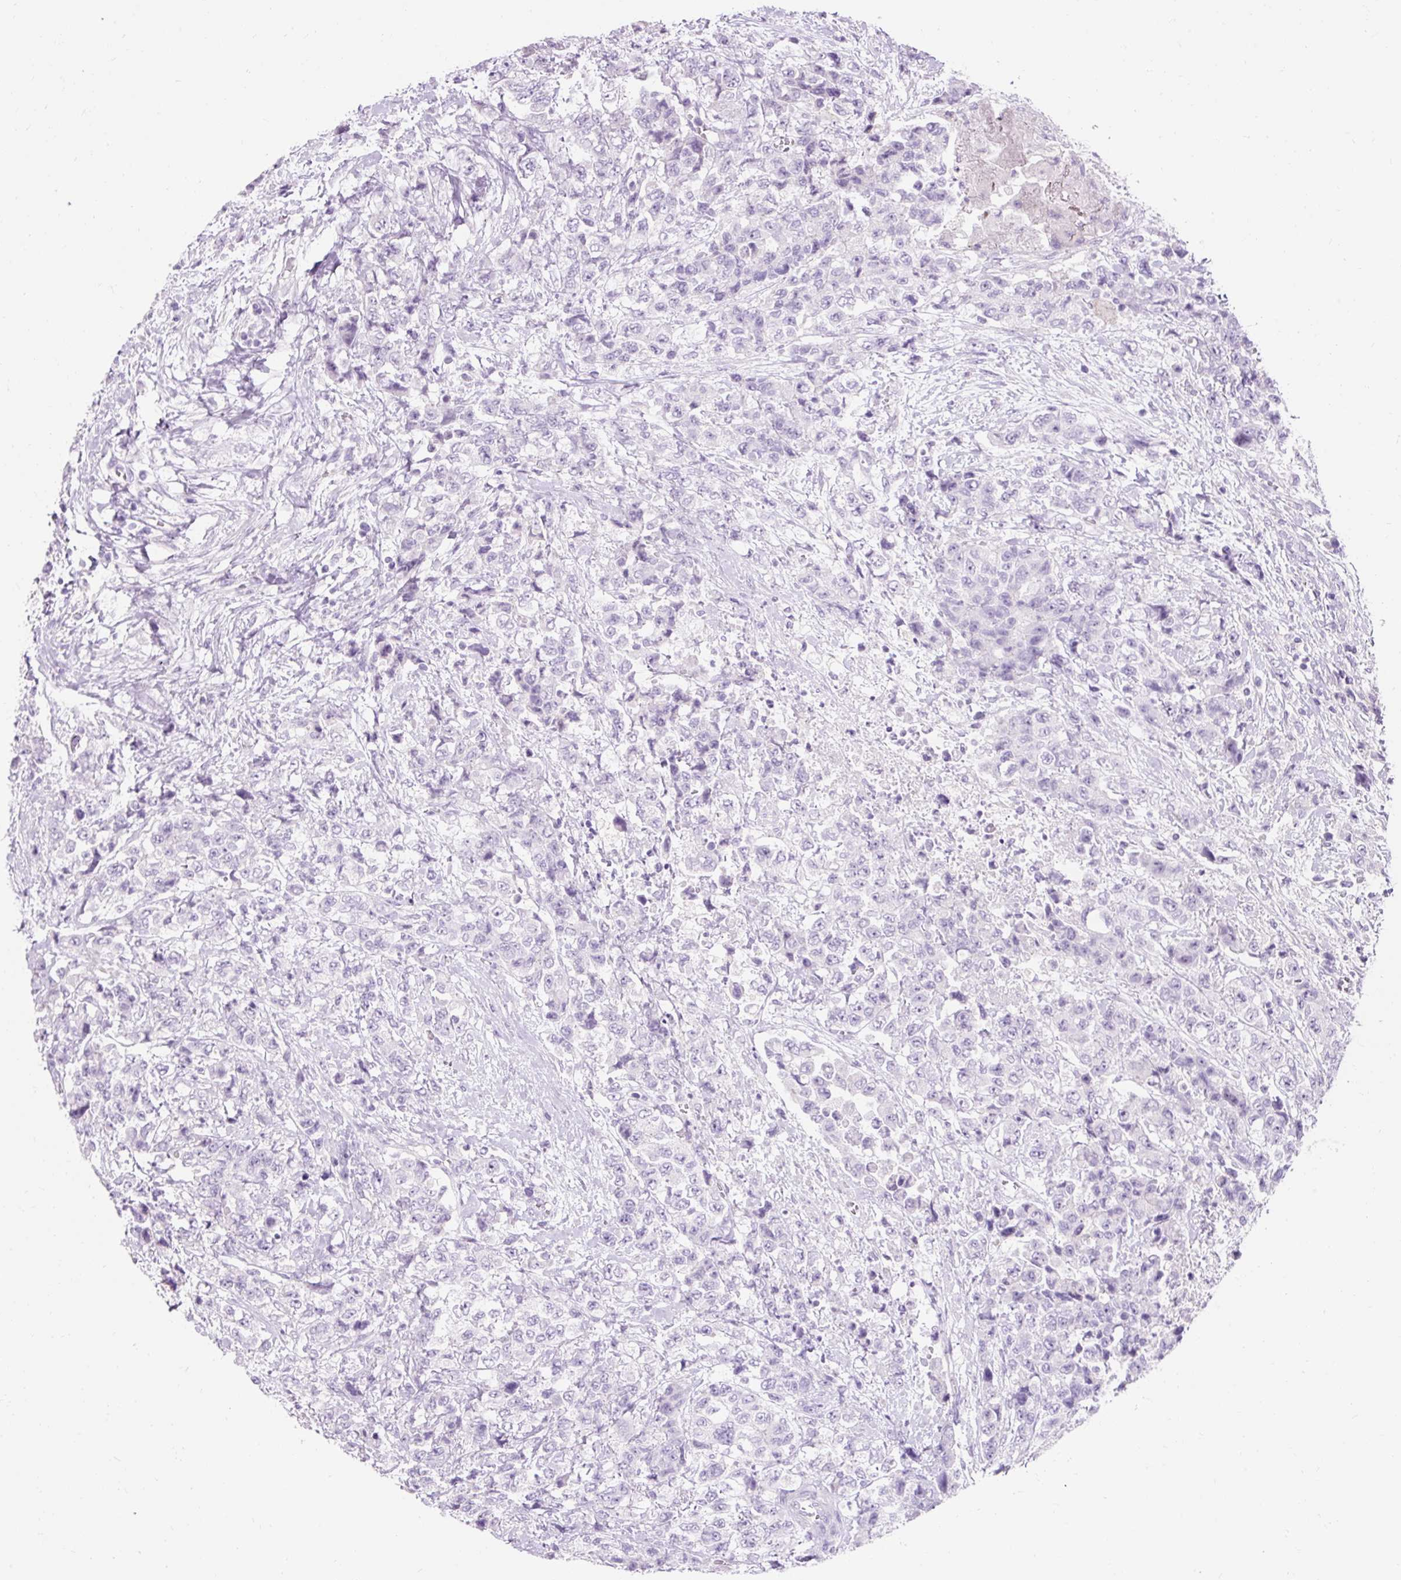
{"staining": {"intensity": "negative", "quantity": "none", "location": "none"}, "tissue": "urothelial cancer", "cell_type": "Tumor cells", "image_type": "cancer", "snomed": [{"axis": "morphology", "description": "Urothelial carcinoma, High grade"}, {"axis": "topography", "description": "Urinary bladder"}], "caption": "A photomicrograph of high-grade urothelial carcinoma stained for a protein demonstrates no brown staining in tumor cells. Brightfield microscopy of immunohistochemistry (IHC) stained with DAB (brown) and hematoxylin (blue), captured at high magnification.", "gene": "TMEM213", "patient": {"sex": "female", "age": 78}}